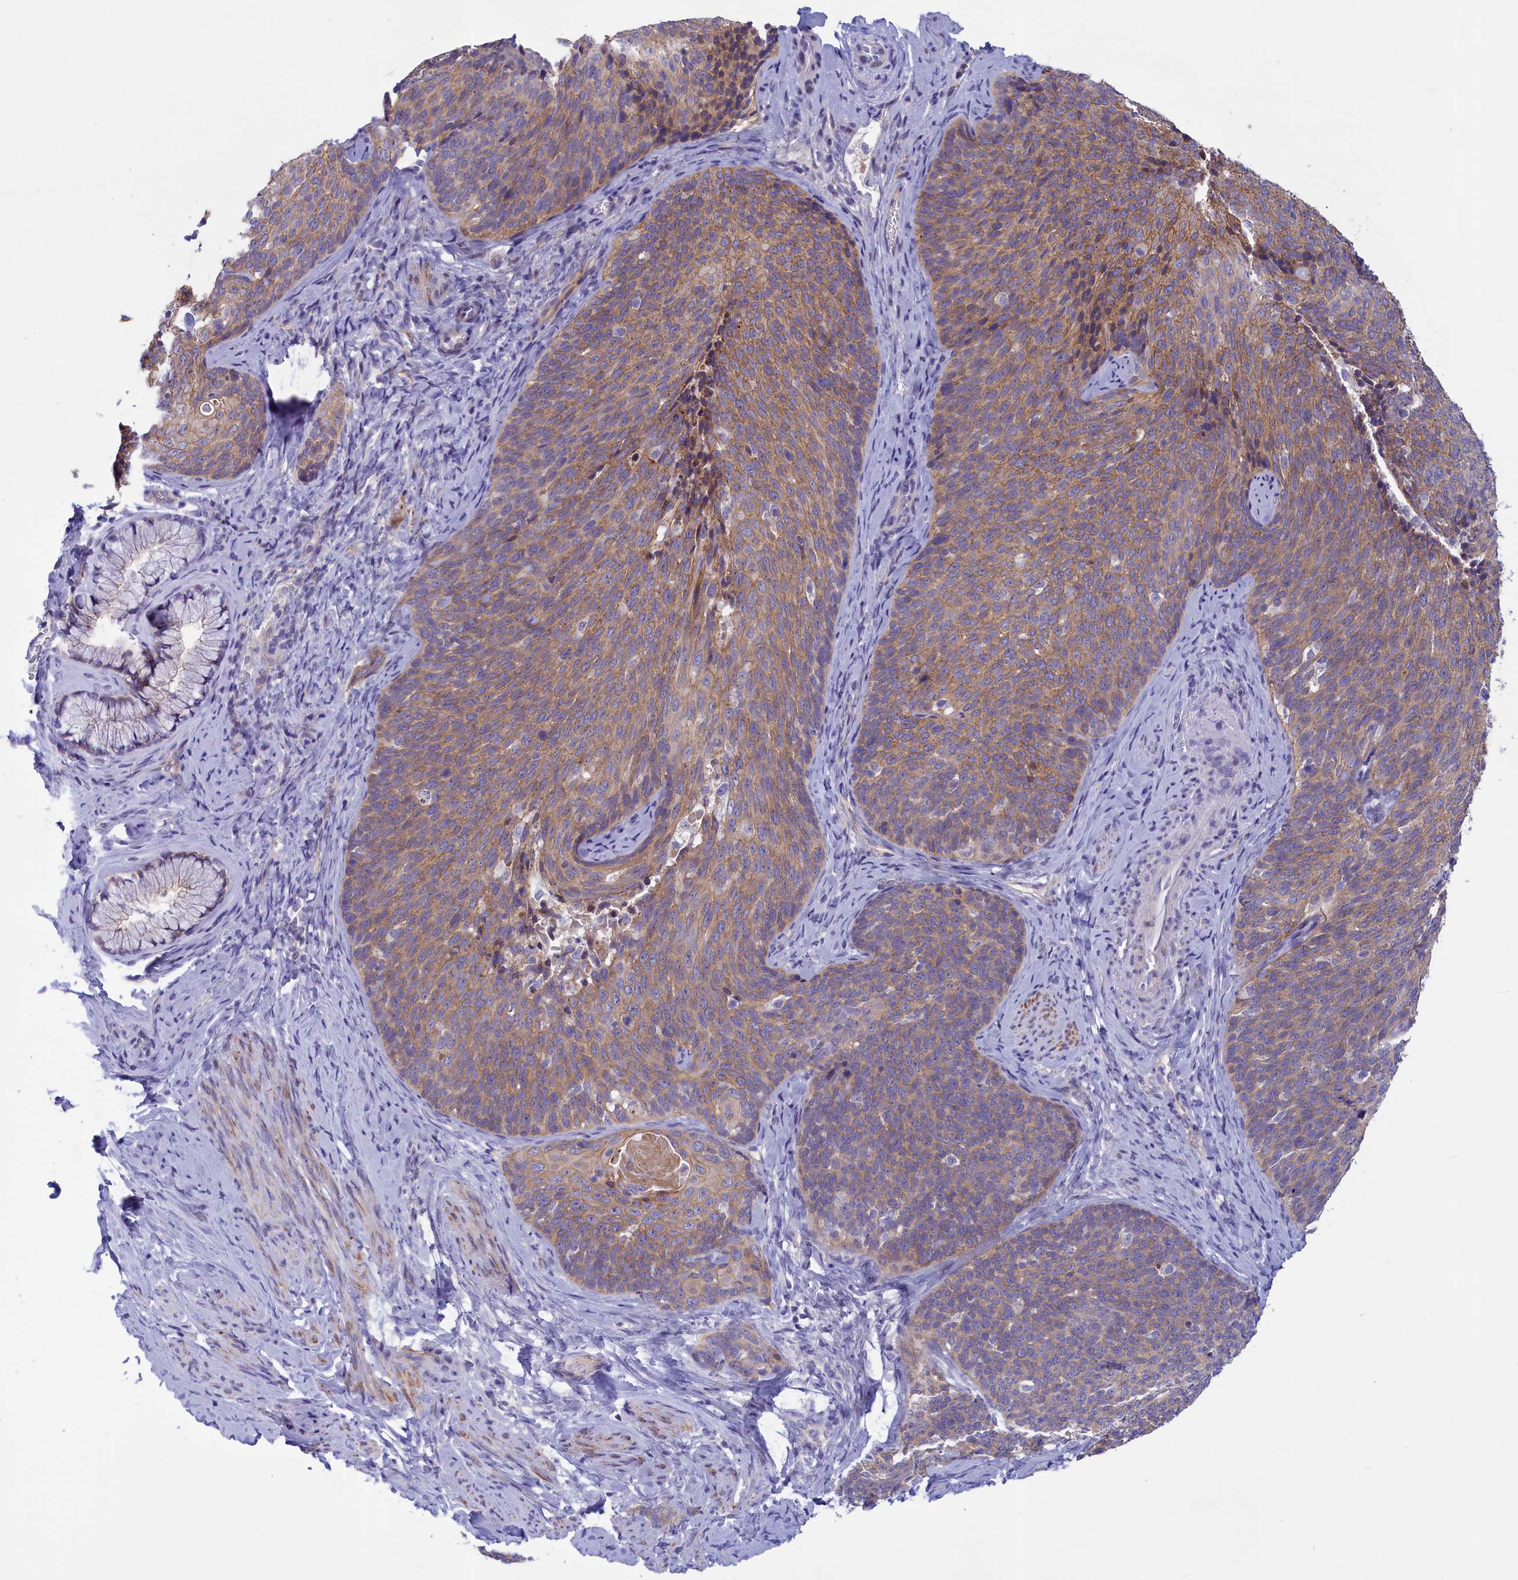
{"staining": {"intensity": "moderate", "quantity": "25%-75%", "location": "cytoplasmic/membranous"}, "tissue": "cervical cancer", "cell_type": "Tumor cells", "image_type": "cancer", "snomed": [{"axis": "morphology", "description": "Squamous cell carcinoma, NOS"}, {"axis": "topography", "description": "Cervix"}], "caption": "Cervical squamous cell carcinoma was stained to show a protein in brown. There is medium levels of moderate cytoplasmic/membranous staining in approximately 25%-75% of tumor cells. The protein of interest is shown in brown color, while the nuclei are stained blue.", "gene": "CORO2A", "patient": {"sex": "female", "age": 50}}